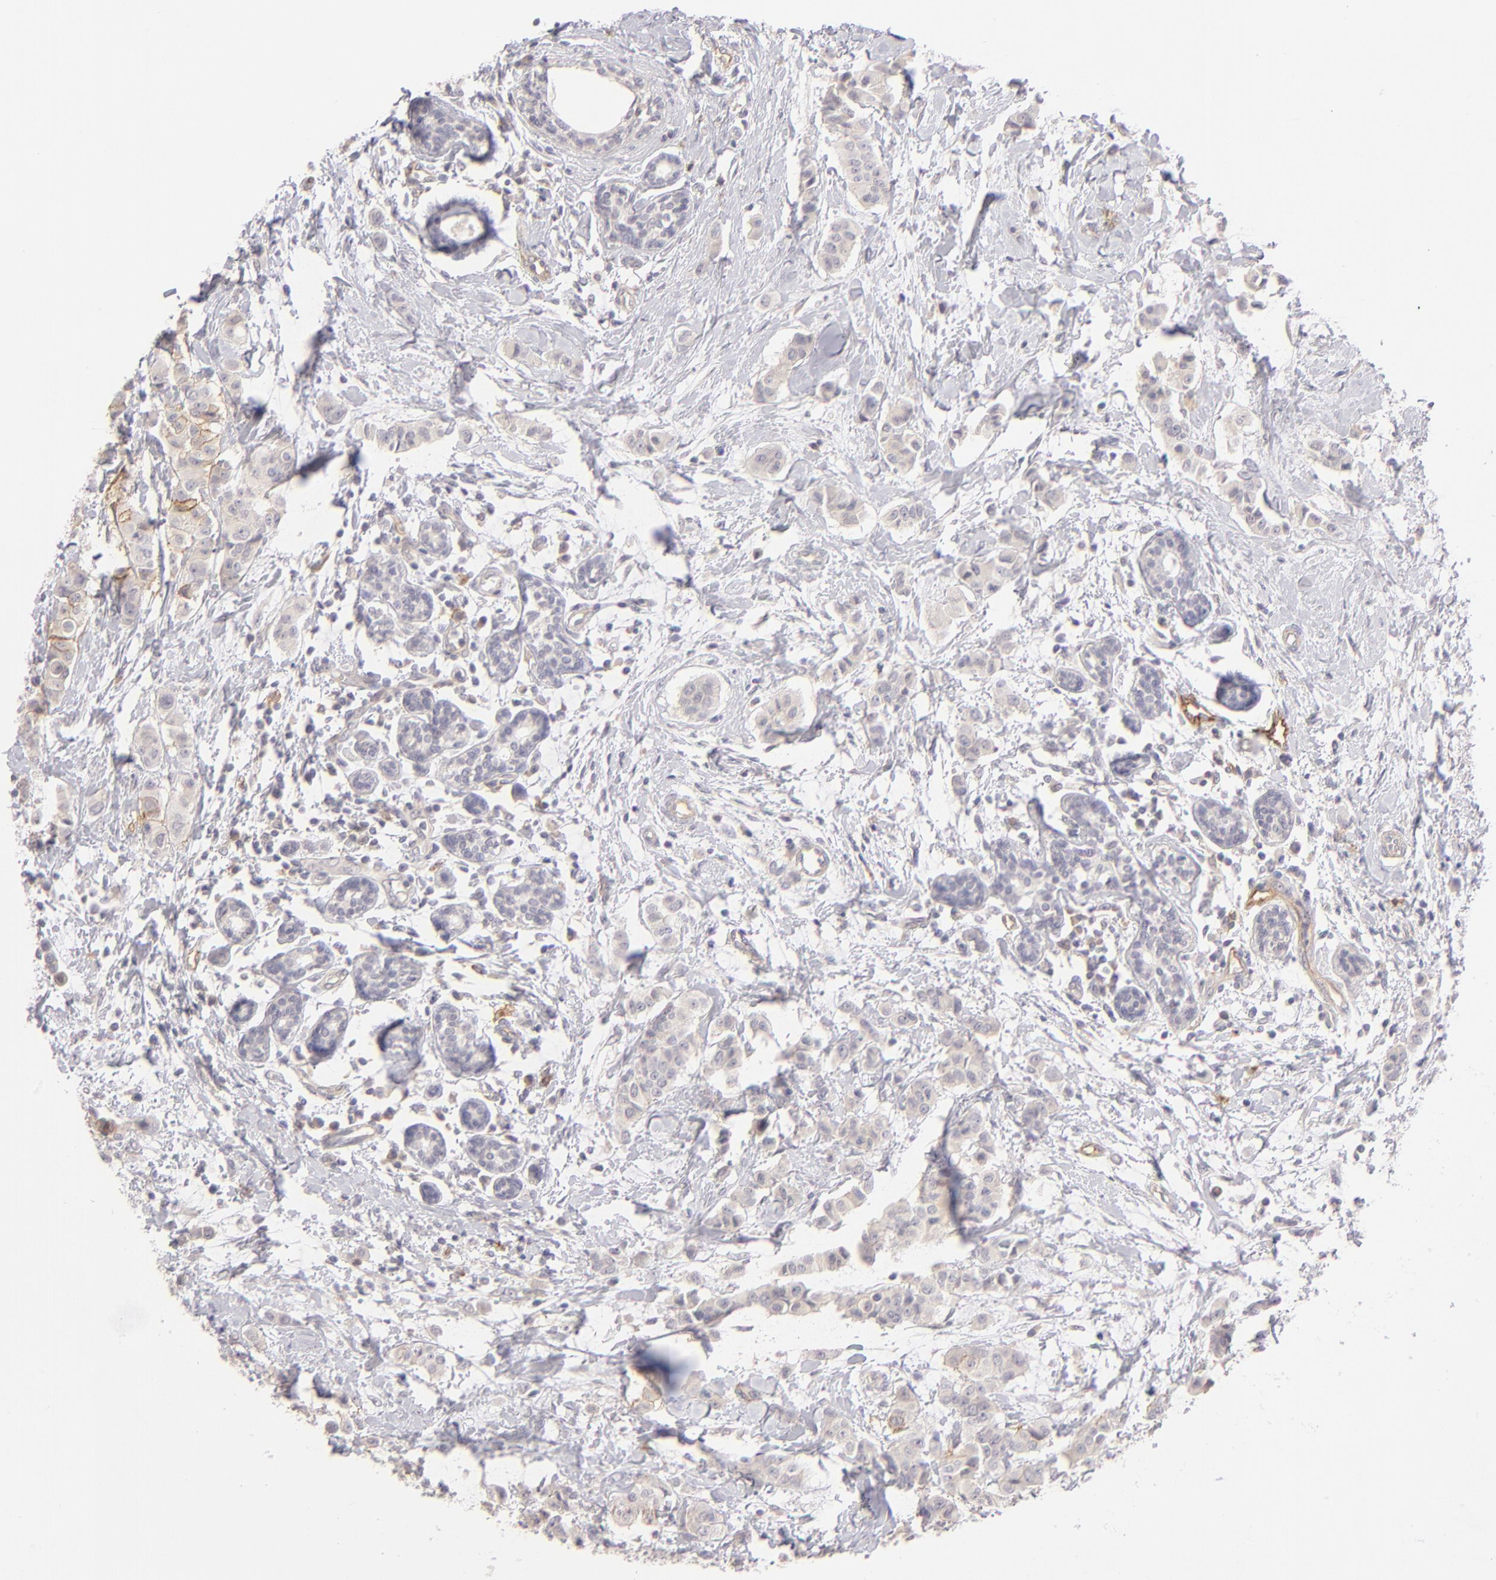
{"staining": {"intensity": "negative", "quantity": "none", "location": "none"}, "tissue": "breast cancer", "cell_type": "Tumor cells", "image_type": "cancer", "snomed": [{"axis": "morphology", "description": "Duct carcinoma"}, {"axis": "topography", "description": "Breast"}], "caption": "Breast infiltrating ductal carcinoma stained for a protein using immunohistochemistry (IHC) exhibits no positivity tumor cells.", "gene": "THBD", "patient": {"sex": "female", "age": 40}}